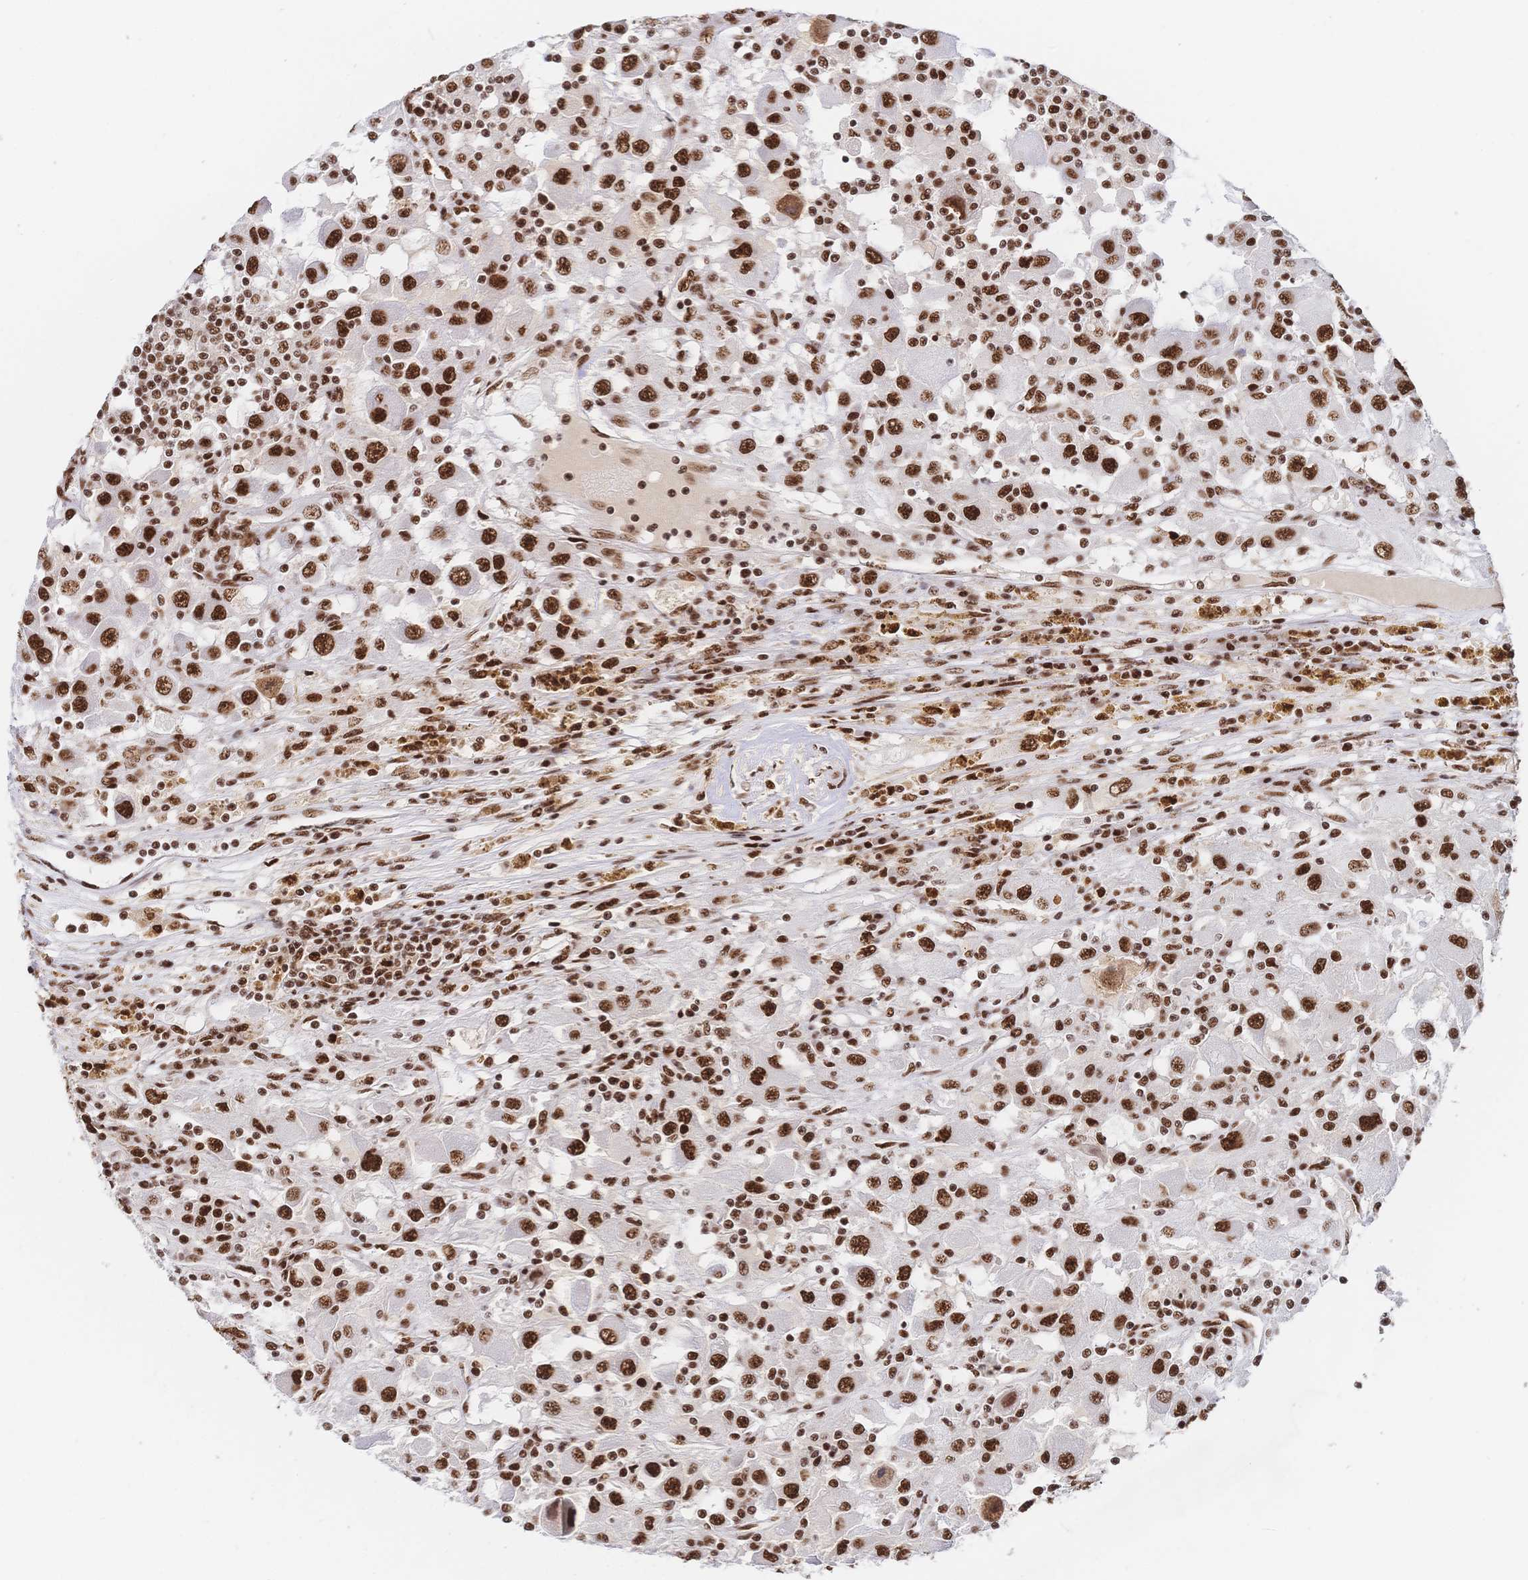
{"staining": {"intensity": "strong", "quantity": ">75%", "location": "nuclear"}, "tissue": "renal cancer", "cell_type": "Tumor cells", "image_type": "cancer", "snomed": [{"axis": "morphology", "description": "Adenocarcinoma, NOS"}, {"axis": "topography", "description": "Kidney"}], "caption": "Renal cancer stained for a protein (brown) exhibits strong nuclear positive expression in approximately >75% of tumor cells.", "gene": "SRSF1", "patient": {"sex": "female", "age": 67}}